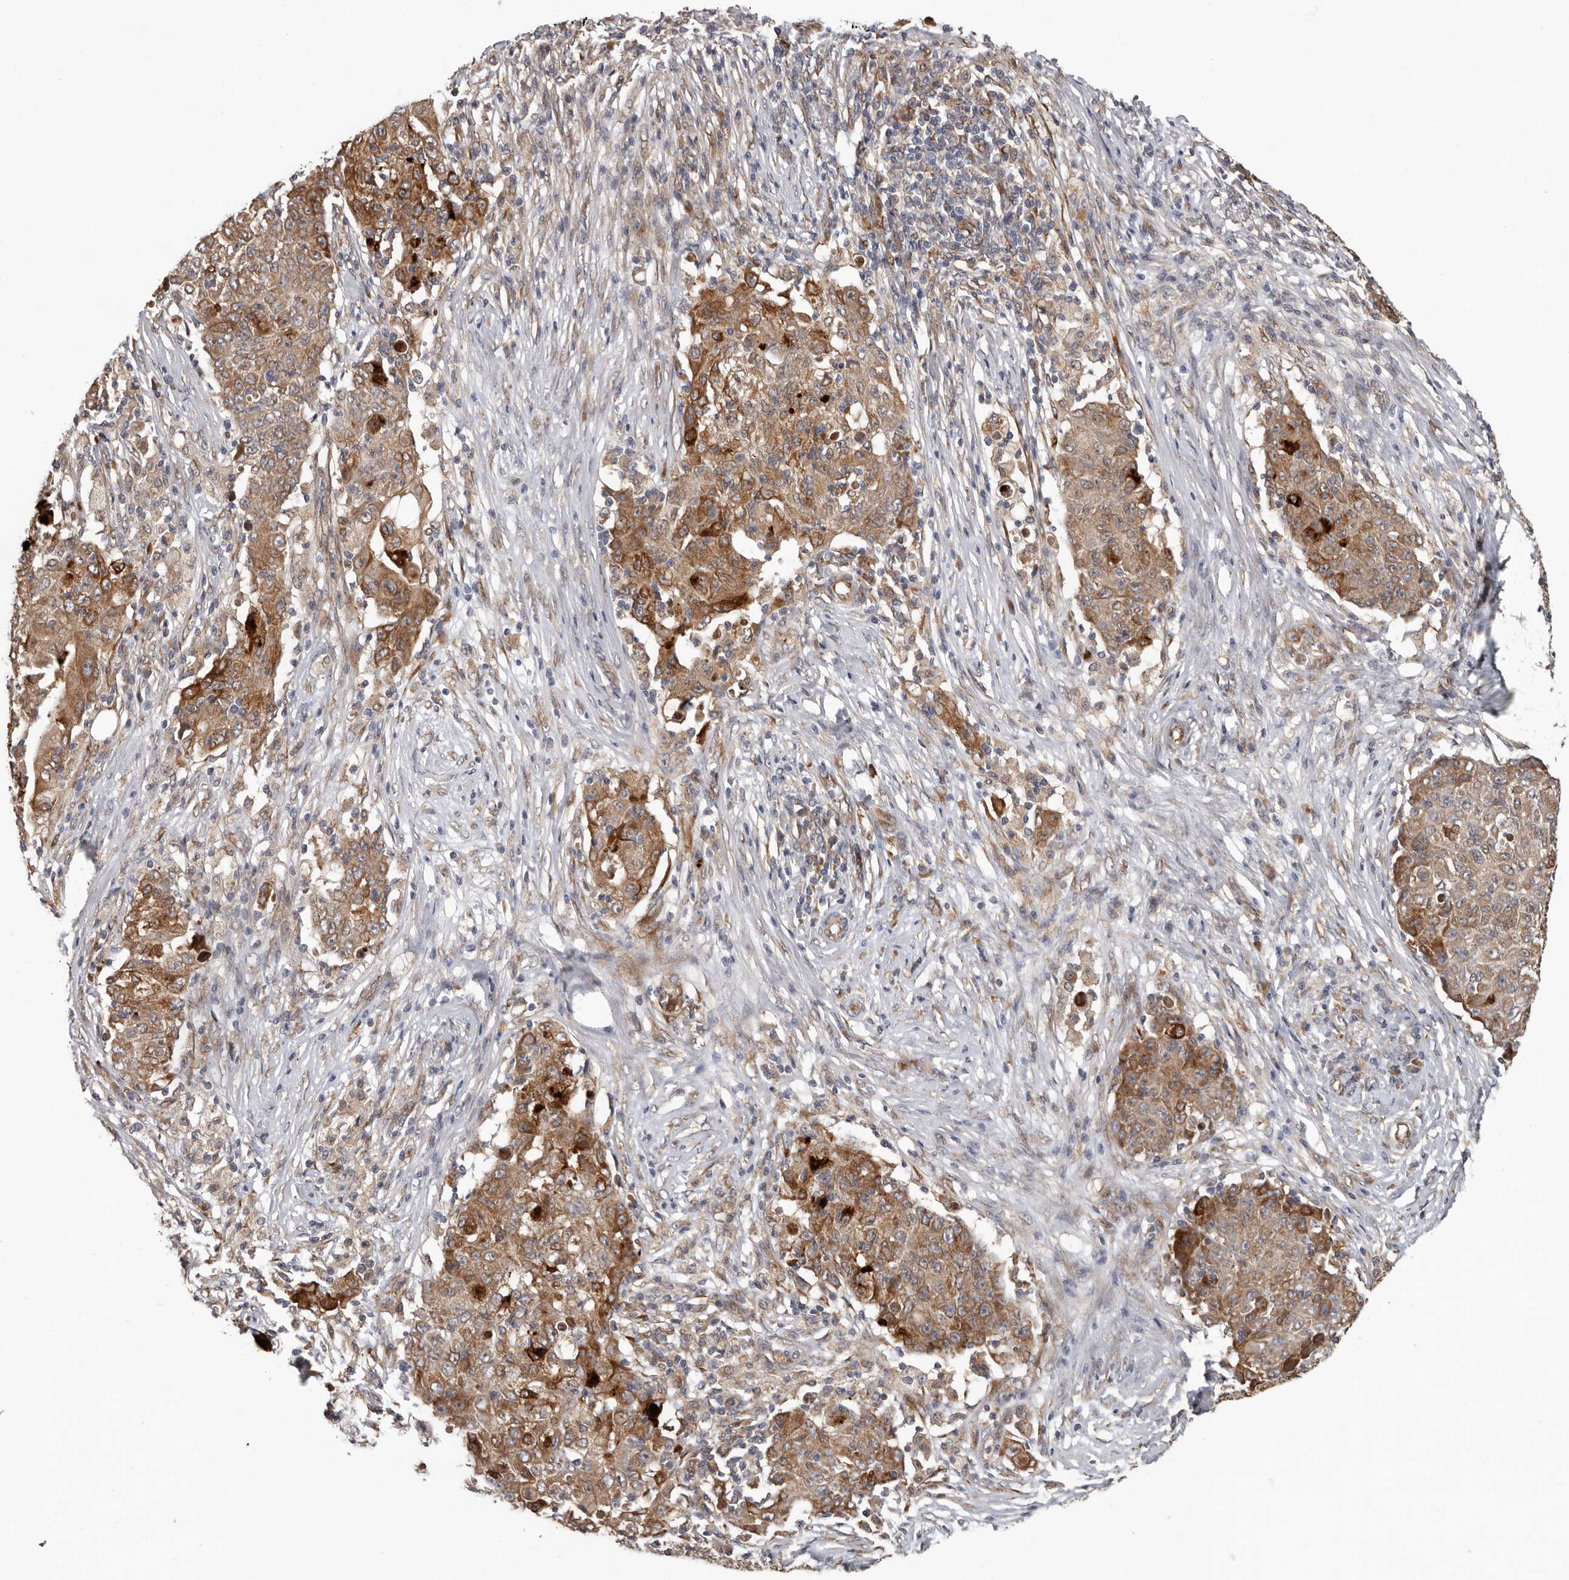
{"staining": {"intensity": "moderate", "quantity": ">75%", "location": "cytoplasmic/membranous"}, "tissue": "ovarian cancer", "cell_type": "Tumor cells", "image_type": "cancer", "snomed": [{"axis": "morphology", "description": "Carcinoma, endometroid"}, {"axis": "topography", "description": "Ovary"}], "caption": "Ovarian cancer stained with immunohistochemistry (IHC) exhibits moderate cytoplasmic/membranous expression in about >75% of tumor cells.", "gene": "MTF1", "patient": {"sex": "female", "age": 42}}